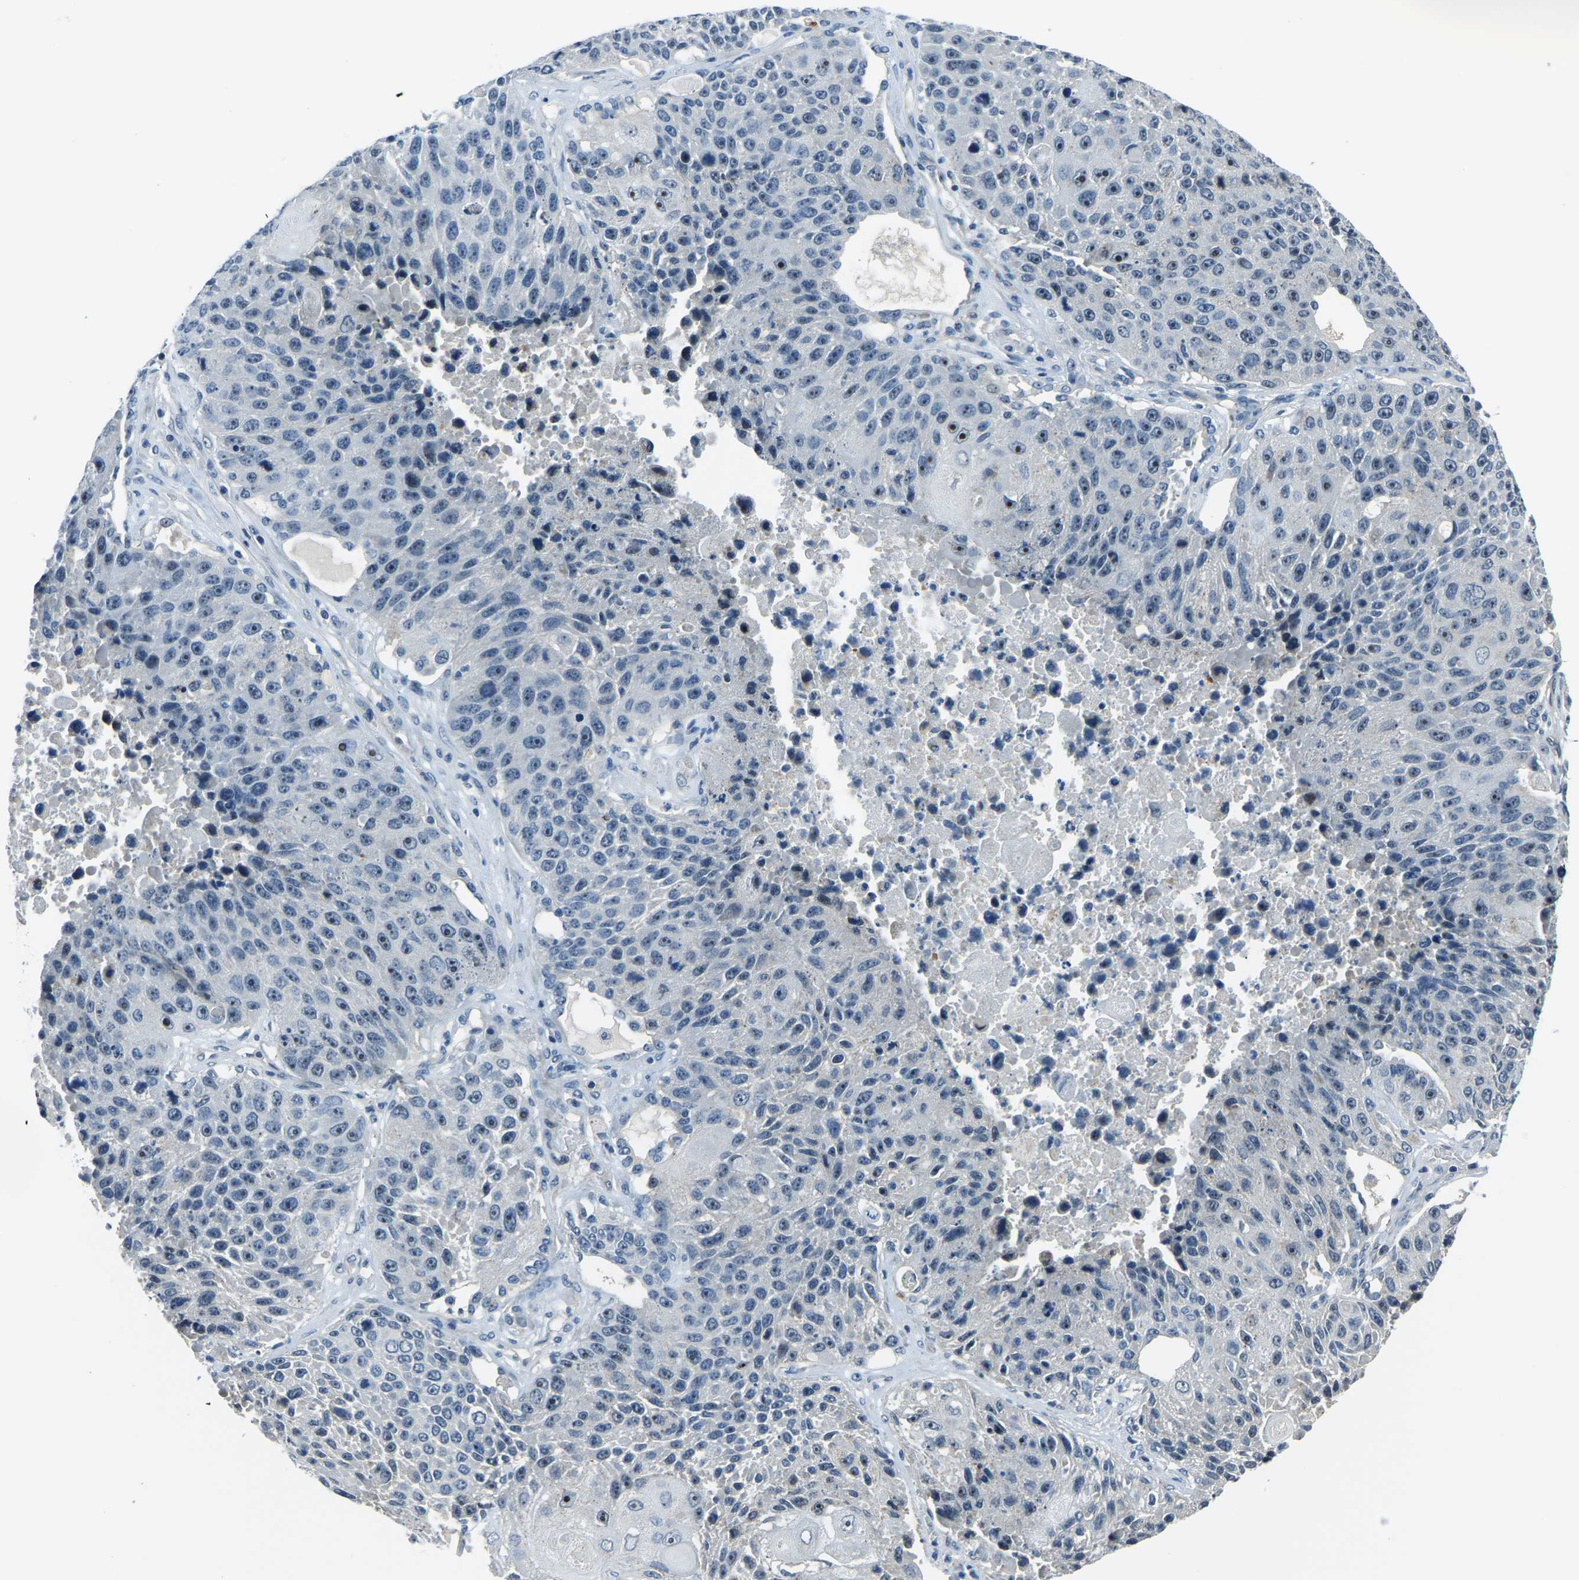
{"staining": {"intensity": "moderate", "quantity": "<25%", "location": "nuclear"}, "tissue": "lung cancer", "cell_type": "Tumor cells", "image_type": "cancer", "snomed": [{"axis": "morphology", "description": "Squamous cell carcinoma, NOS"}, {"axis": "topography", "description": "Lung"}], "caption": "Tumor cells show moderate nuclear expression in about <25% of cells in lung cancer. (DAB = brown stain, brightfield microscopy at high magnification).", "gene": "RRP1", "patient": {"sex": "male", "age": 61}}